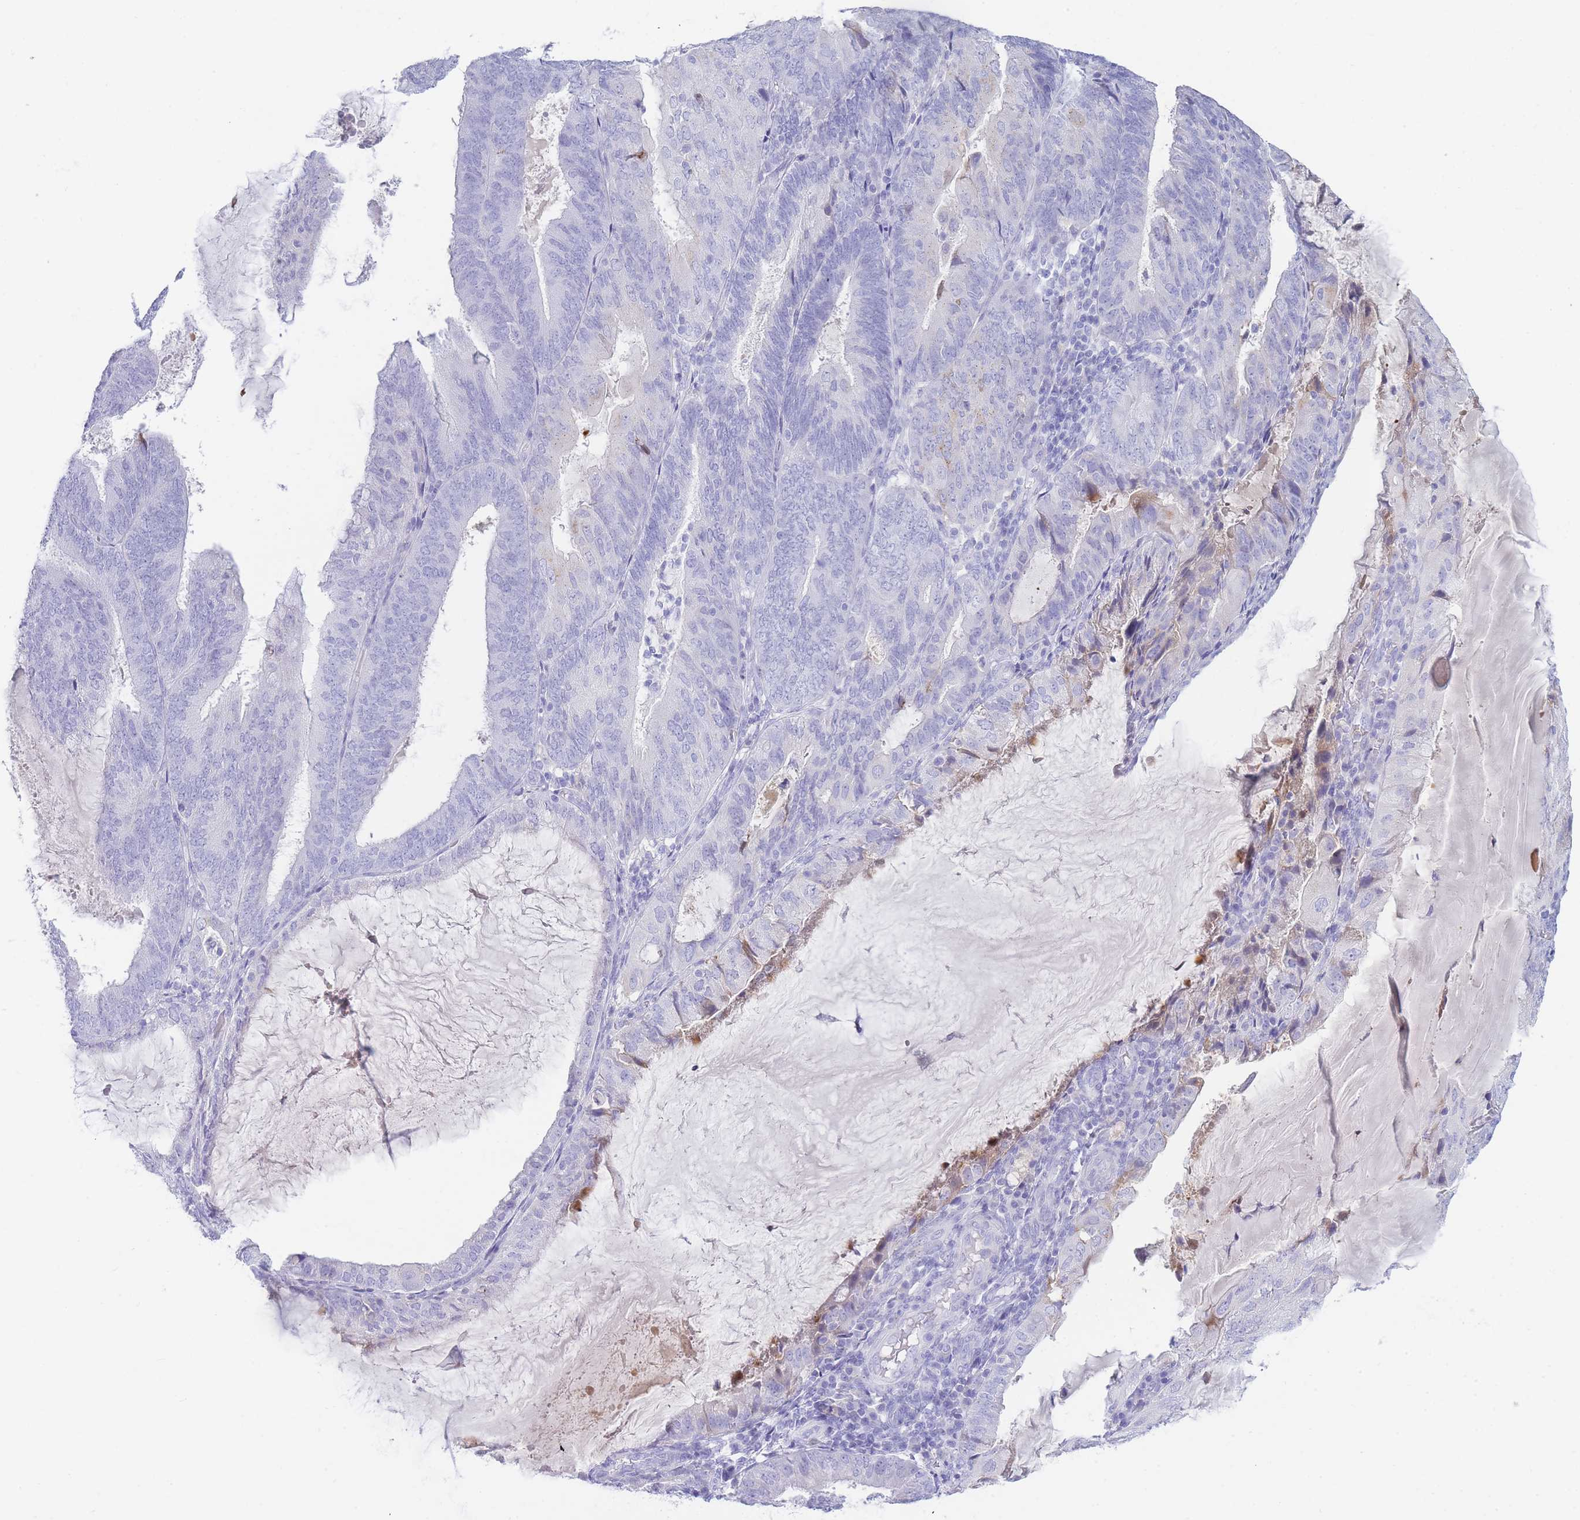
{"staining": {"intensity": "negative", "quantity": "none", "location": "none"}, "tissue": "endometrial cancer", "cell_type": "Tumor cells", "image_type": "cancer", "snomed": [{"axis": "morphology", "description": "Adenocarcinoma, NOS"}, {"axis": "topography", "description": "Endometrium"}], "caption": "Immunohistochemistry image of neoplastic tissue: human adenocarcinoma (endometrial) stained with DAB reveals no significant protein staining in tumor cells. (DAB (3,3'-diaminobenzidine) IHC visualized using brightfield microscopy, high magnification).", "gene": "NKX1-2", "patient": {"sex": "female", "age": 81}}